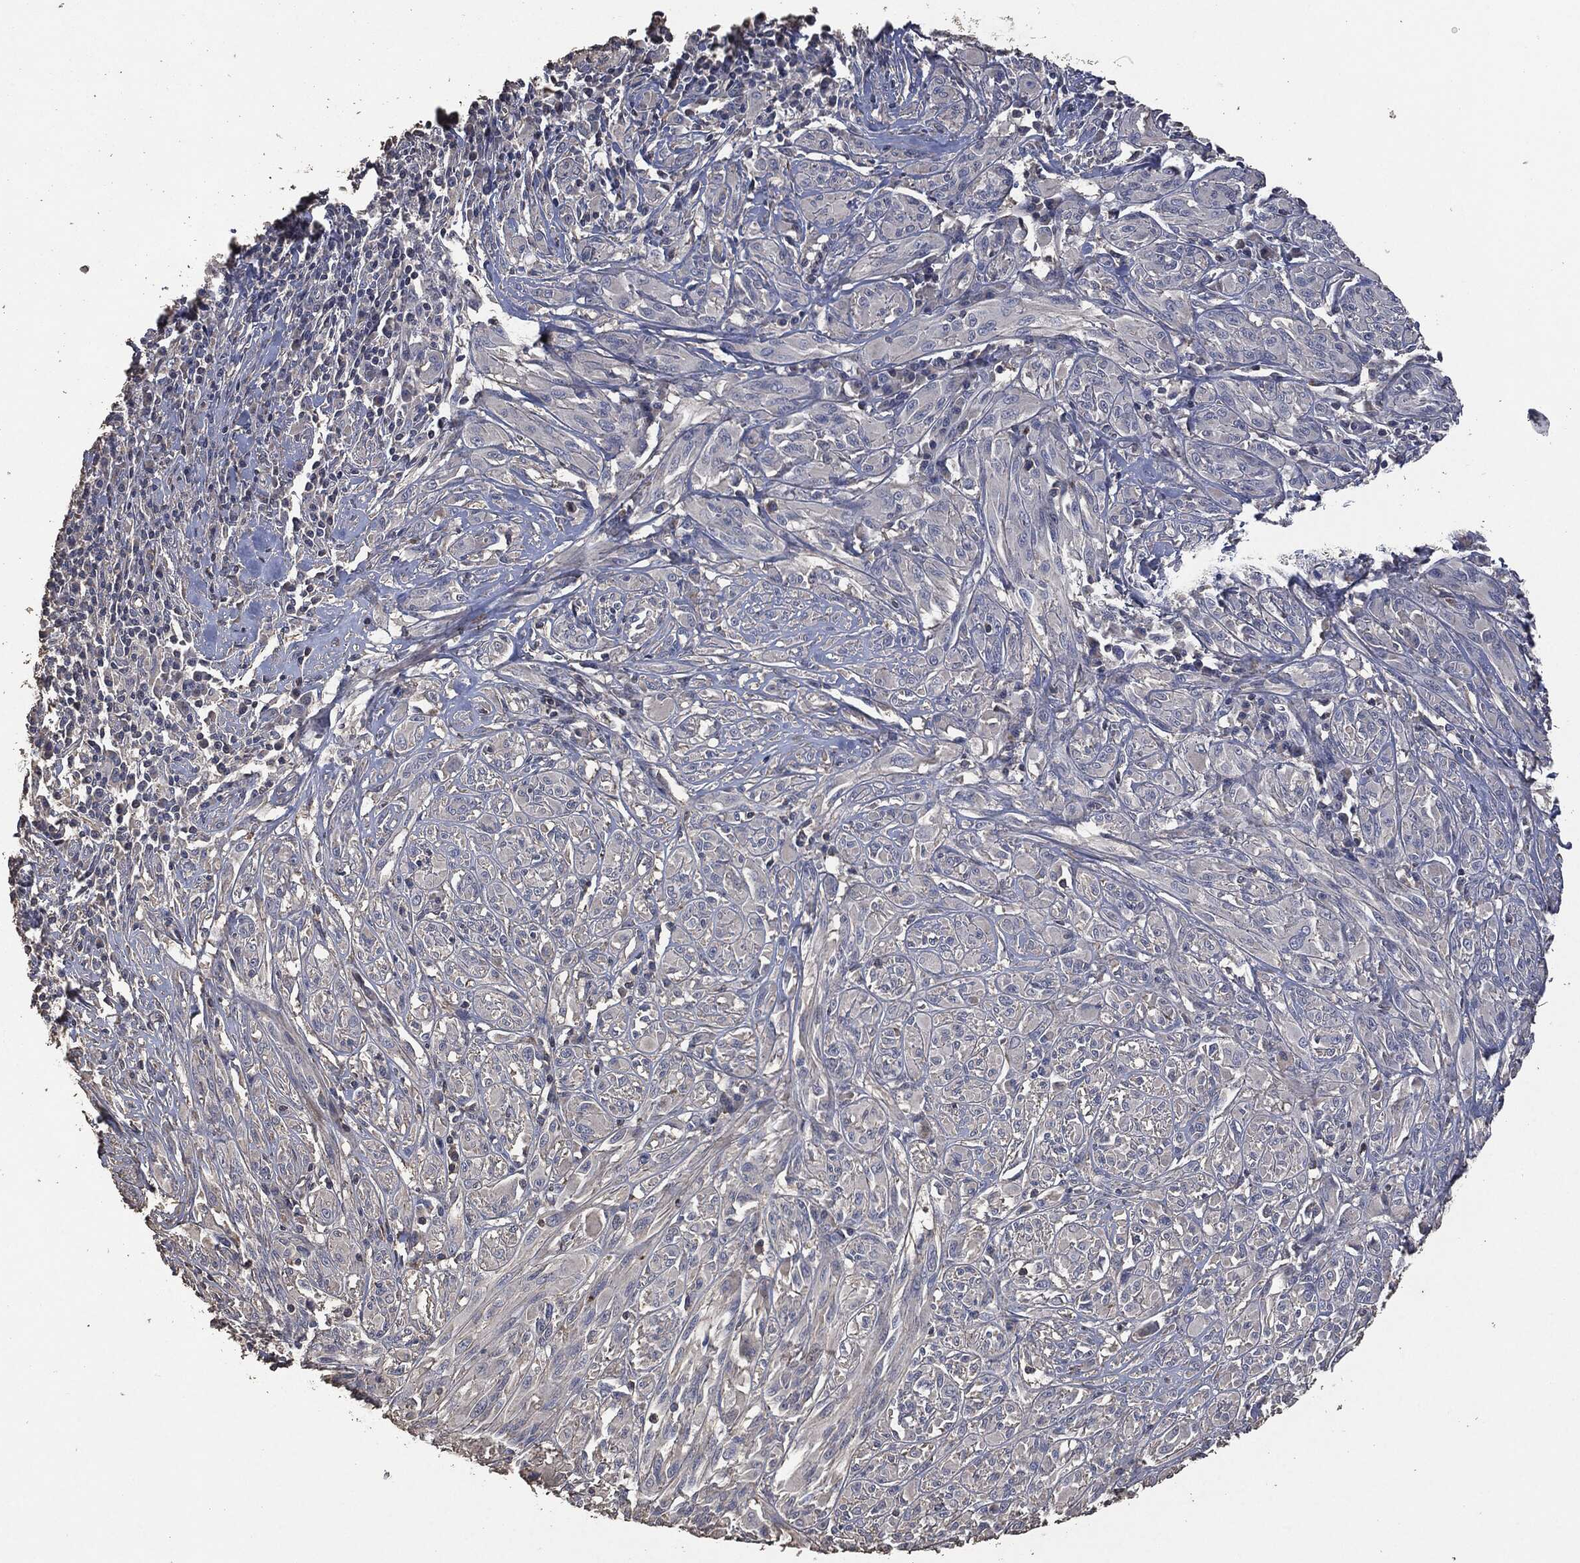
{"staining": {"intensity": "negative", "quantity": "none", "location": "none"}, "tissue": "melanoma", "cell_type": "Tumor cells", "image_type": "cancer", "snomed": [{"axis": "morphology", "description": "Malignant melanoma, NOS"}, {"axis": "topography", "description": "Skin"}], "caption": "Tumor cells show no significant protein expression in malignant melanoma.", "gene": "MSLN", "patient": {"sex": "female", "age": 91}}